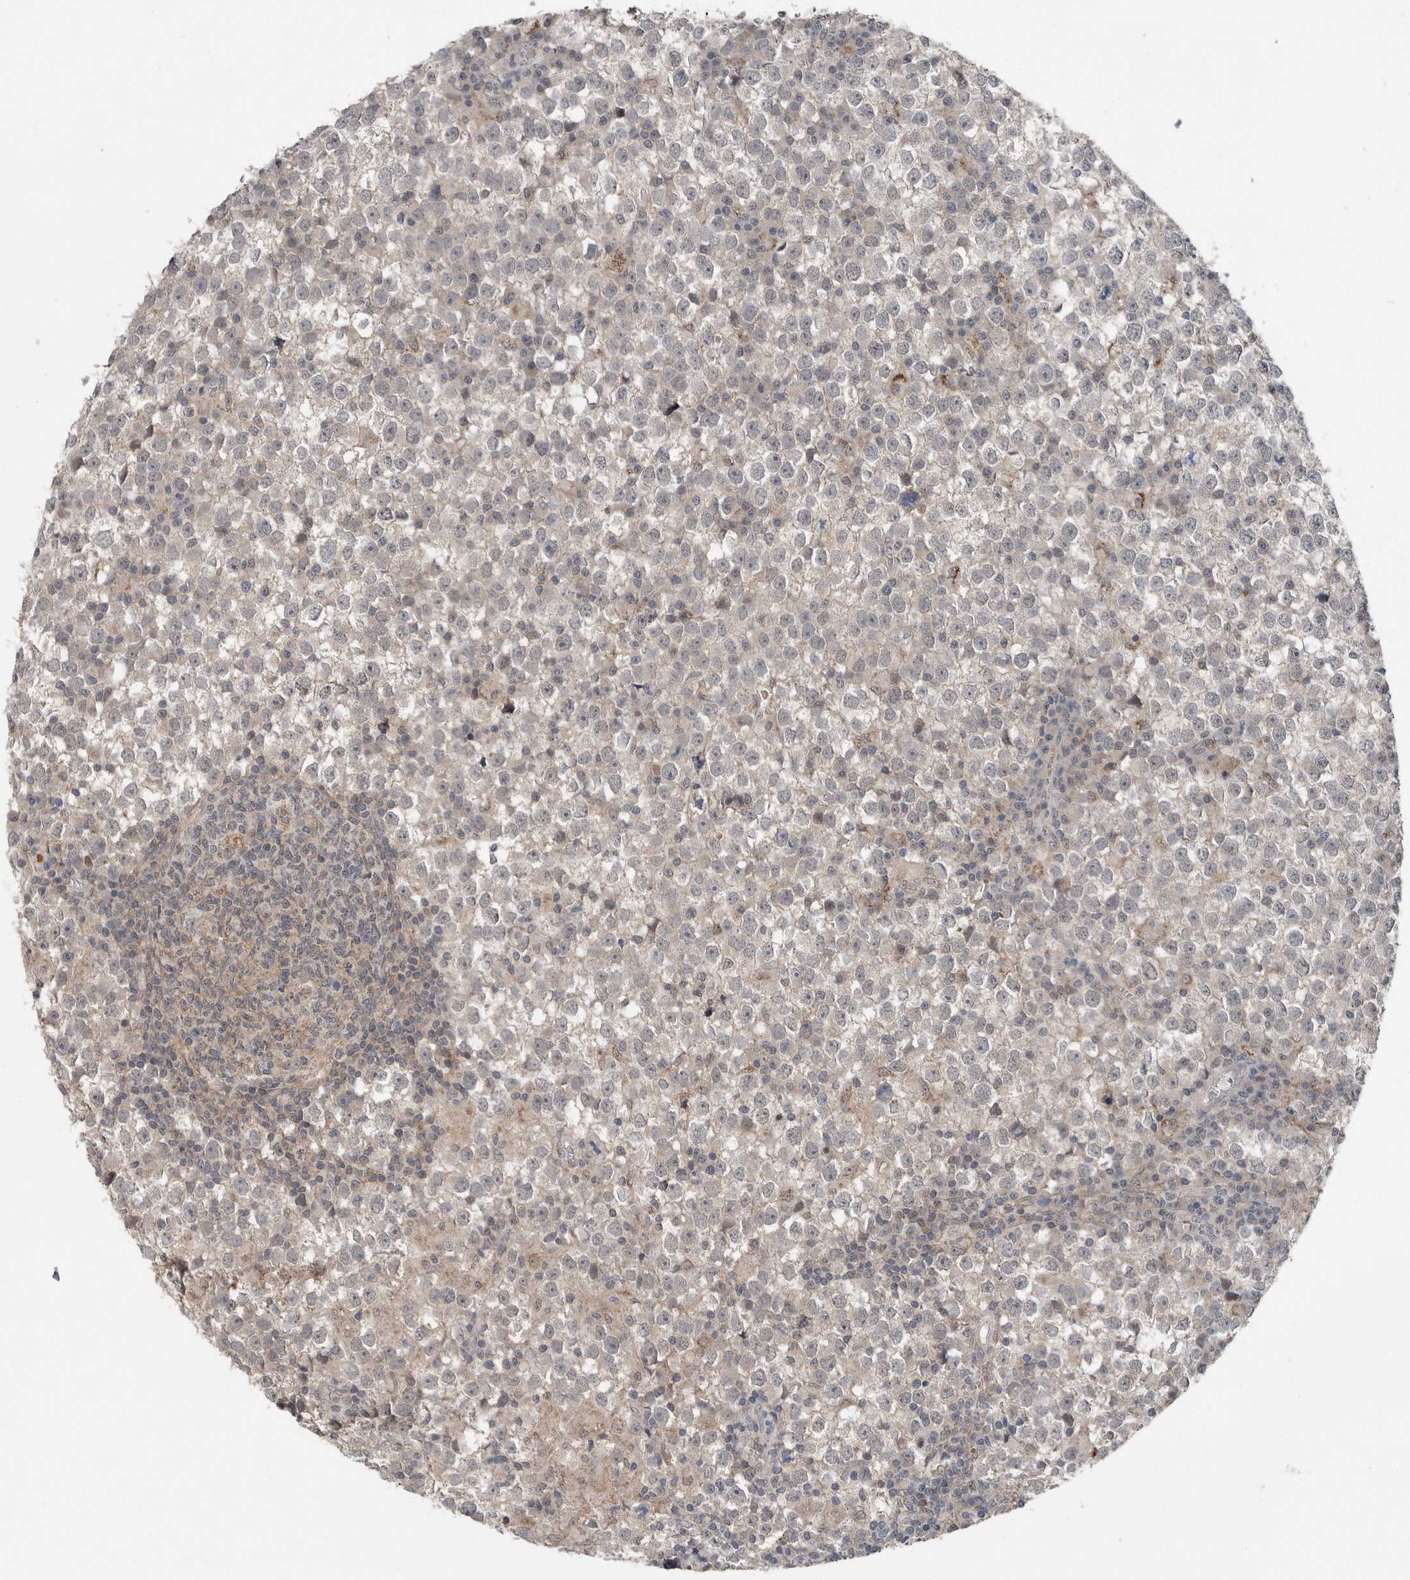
{"staining": {"intensity": "weak", "quantity": "25%-75%", "location": "cytoplasmic/membranous"}, "tissue": "testis cancer", "cell_type": "Tumor cells", "image_type": "cancer", "snomed": [{"axis": "morphology", "description": "Seminoma, NOS"}, {"axis": "topography", "description": "Testis"}], "caption": "About 25%-75% of tumor cells in testis seminoma demonstrate weak cytoplasmic/membranous protein positivity as visualized by brown immunohistochemical staining.", "gene": "SCP2", "patient": {"sex": "male", "age": 65}}